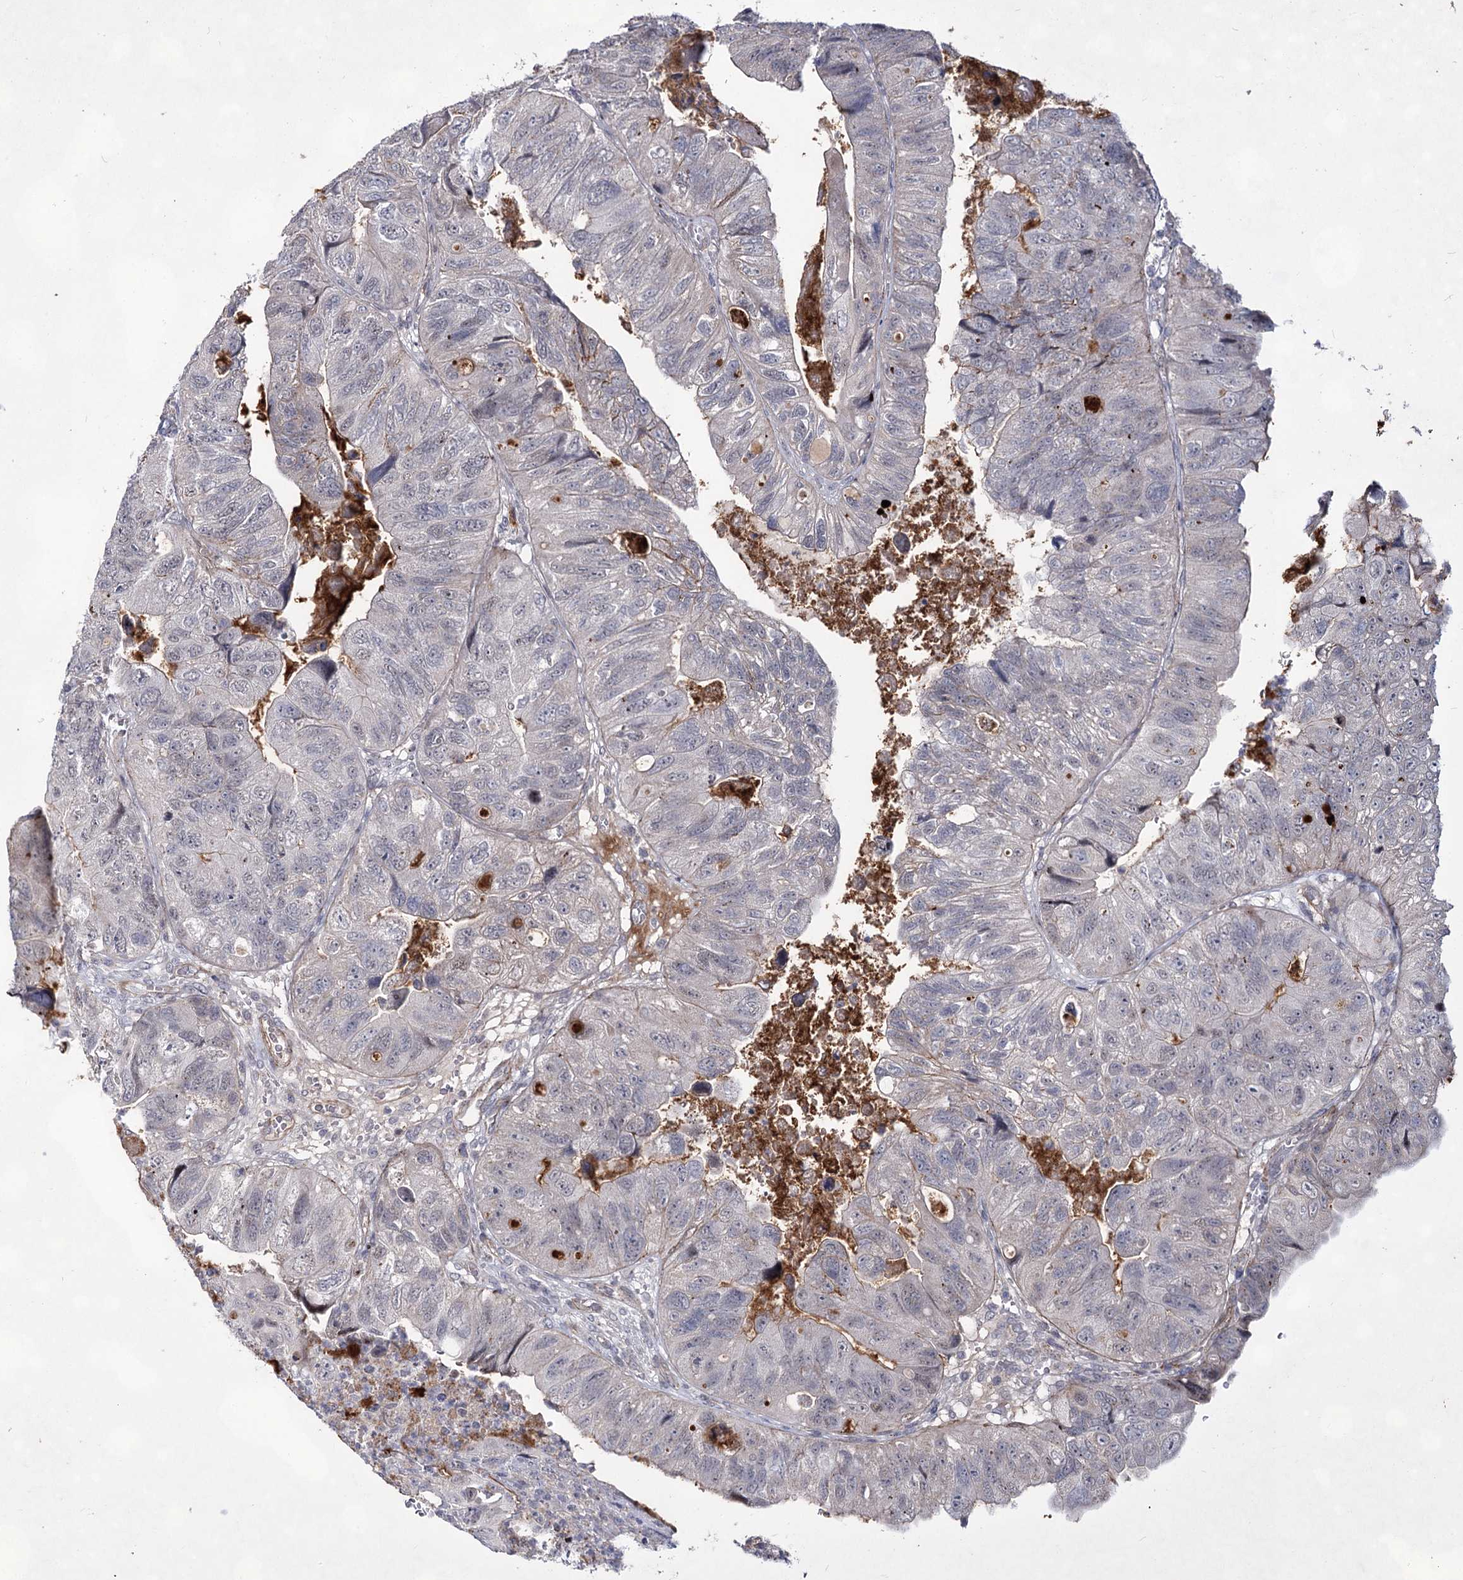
{"staining": {"intensity": "negative", "quantity": "none", "location": "none"}, "tissue": "colorectal cancer", "cell_type": "Tumor cells", "image_type": "cancer", "snomed": [{"axis": "morphology", "description": "Adenocarcinoma, NOS"}, {"axis": "topography", "description": "Rectum"}], "caption": "Colorectal adenocarcinoma stained for a protein using immunohistochemistry demonstrates no staining tumor cells.", "gene": "ATL2", "patient": {"sex": "male", "age": 63}}